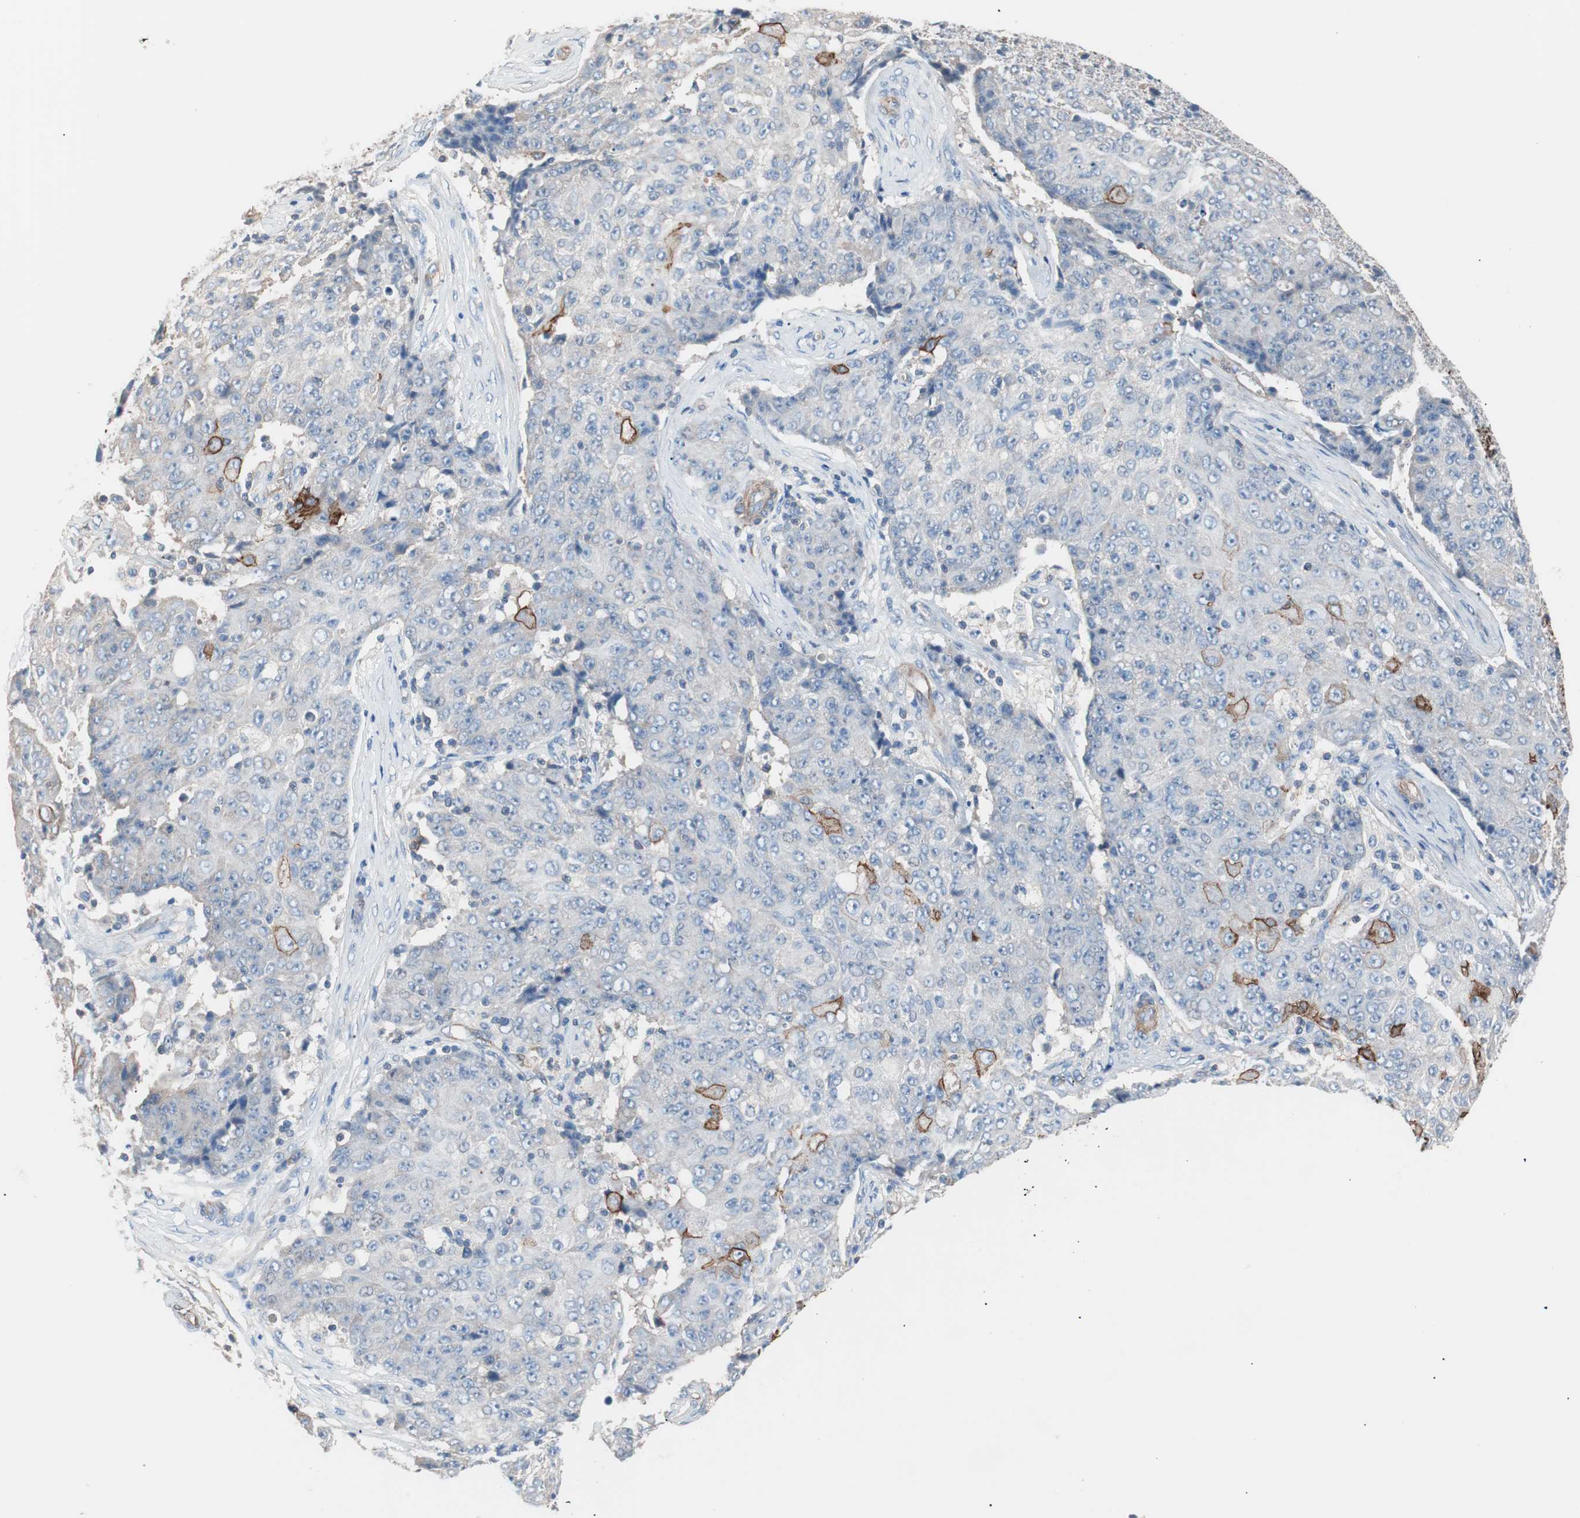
{"staining": {"intensity": "moderate", "quantity": "<25%", "location": "cytoplasmic/membranous"}, "tissue": "ovarian cancer", "cell_type": "Tumor cells", "image_type": "cancer", "snomed": [{"axis": "morphology", "description": "Carcinoma, endometroid"}, {"axis": "topography", "description": "Ovary"}], "caption": "Immunohistochemistry (IHC) (DAB (3,3'-diaminobenzidine)) staining of ovarian endometroid carcinoma shows moderate cytoplasmic/membranous protein positivity in approximately <25% of tumor cells. (Stains: DAB in brown, nuclei in blue, Microscopy: brightfield microscopy at high magnification).", "gene": "GPR160", "patient": {"sex": "female", "age": 42}}